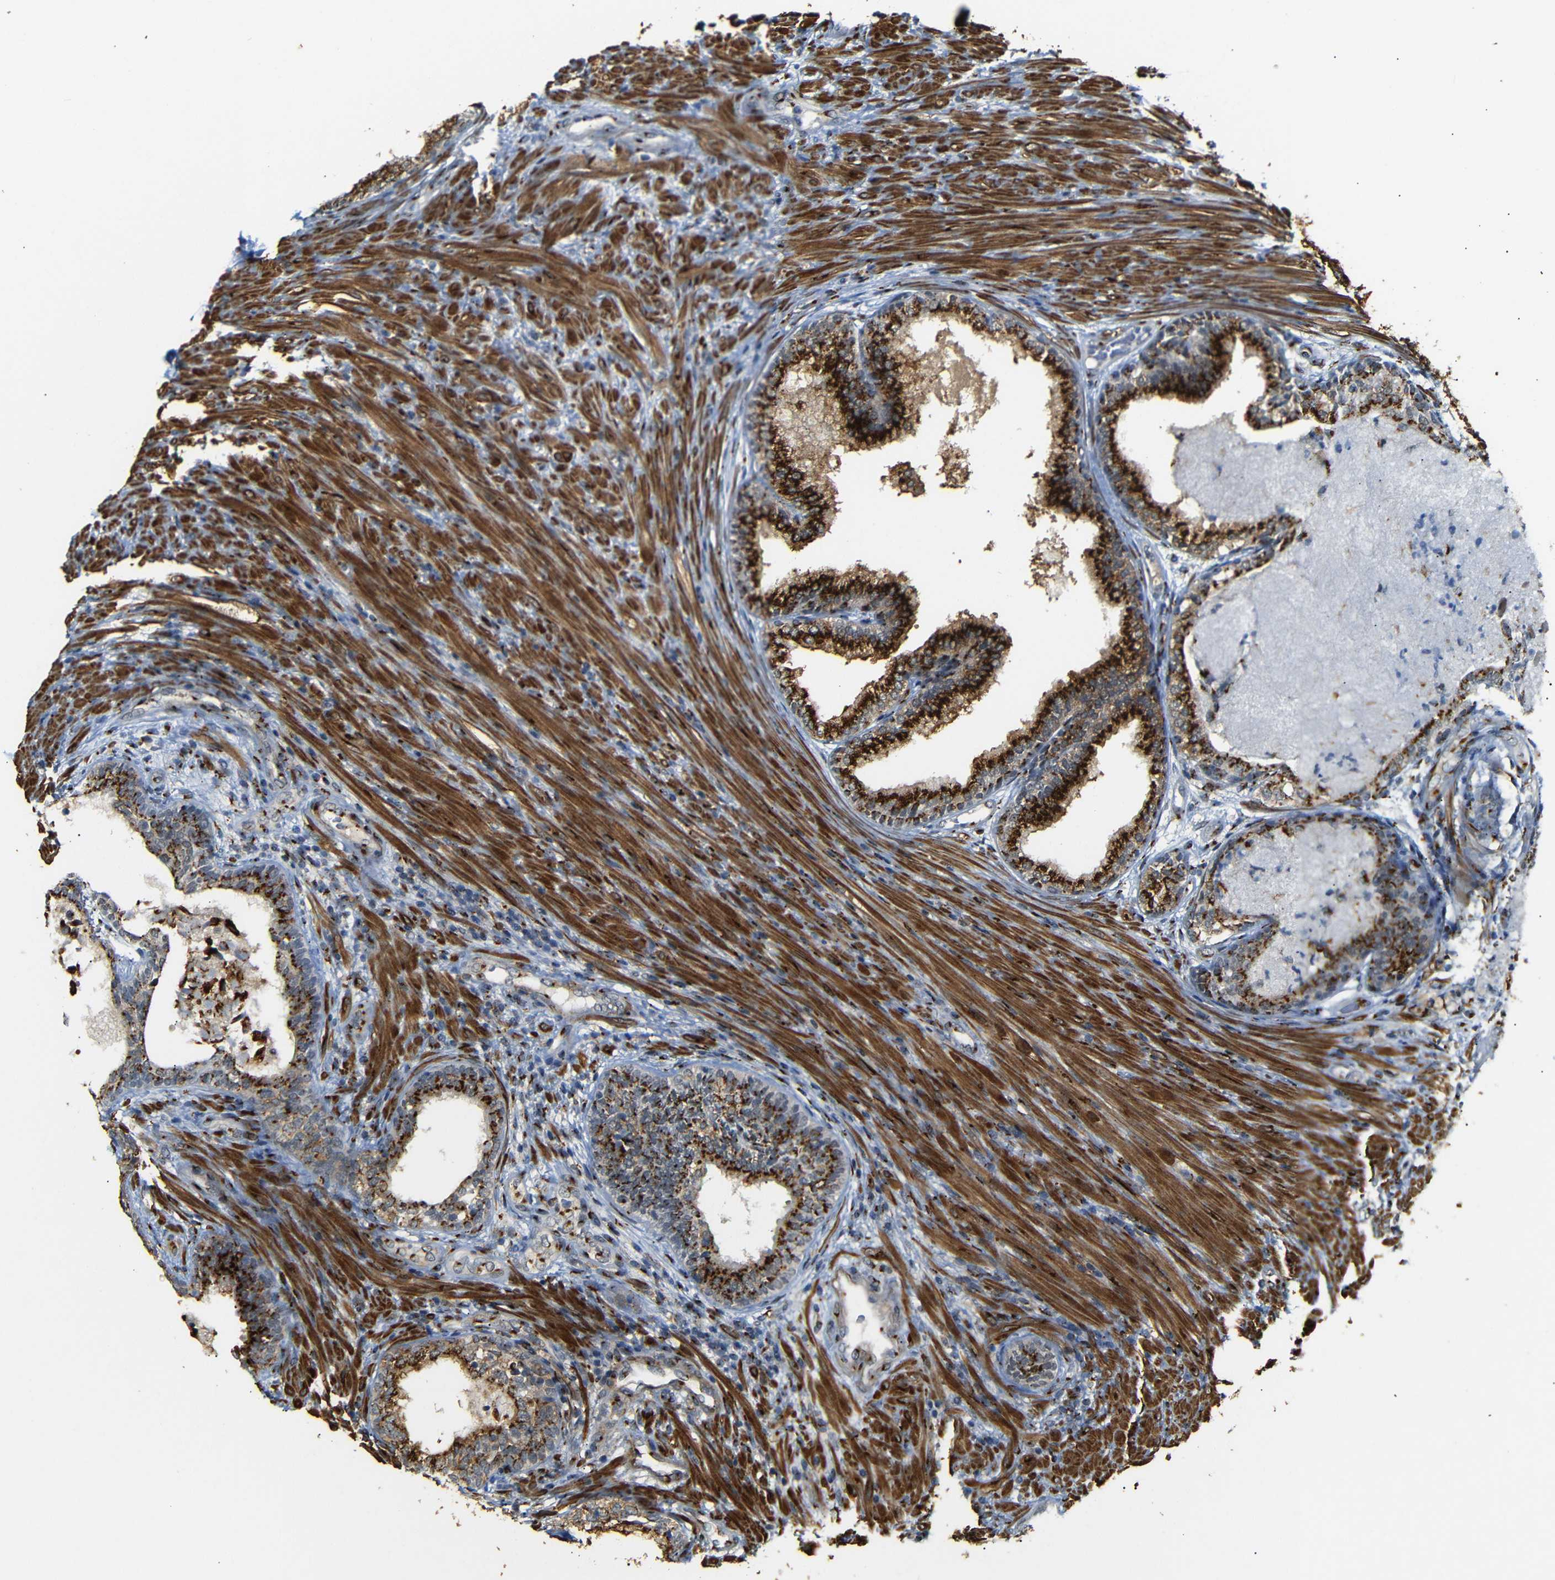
{"staining": {"intensity": "strong", "quantity": ">75%", "location": "cytoplasmic/membranous"}, "tissue": "prostate", "cell_type": "Glandular cells", "image_type": "normal", "snomed": [{"axis": "morphology", "description": "Normal tissue, NOS"}, {"axis": "topography", "description": "Prostate"}], "caption": "IHC (DAB) staining of unremarkable prostate reveals strong cytoplasmic/membranous protein positivity in approximately >75% of glandular cells.", "gene": "TGOLN2", "patient": {"sex": "male", "age": 76}}